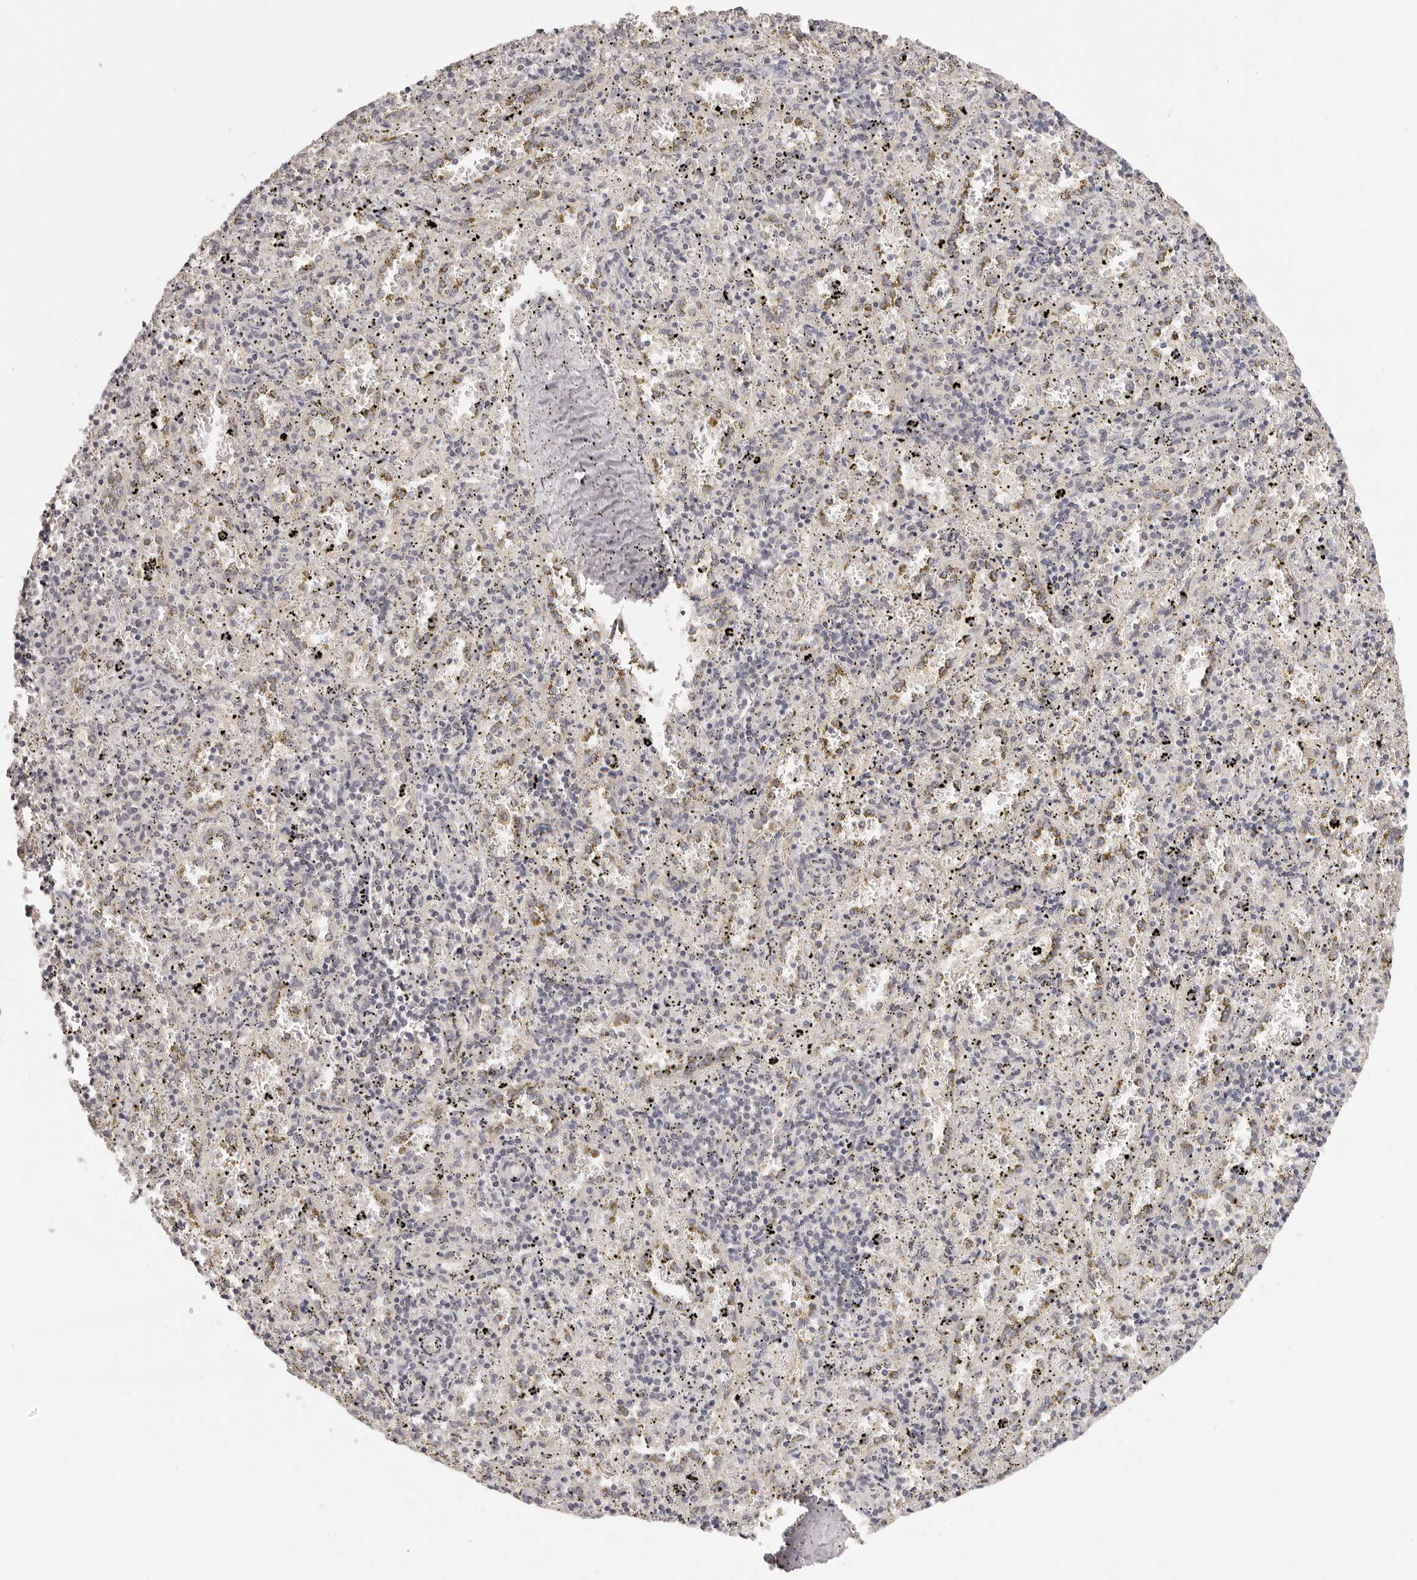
{"staining": {"intensity": "negative", "quantity": "none", "location": "none"}, "tissue": "spleen", "cell_type": "Cells in red pulp", "image_type": "normal", "snomed": [{"axis": "morphology", "description": "Normal tissue, NOS"}, {"axis": "topography", "description": "Spleen"}], "caption": "This image is of benign spleen stained with immunohistochemistry (IHC) to label a protein in brown with the nuclei are counter-stained blue. There is no expression in cells in red pulp.", "gene": "GGPS1", "patient": {"sex": "male", "age": 11}}